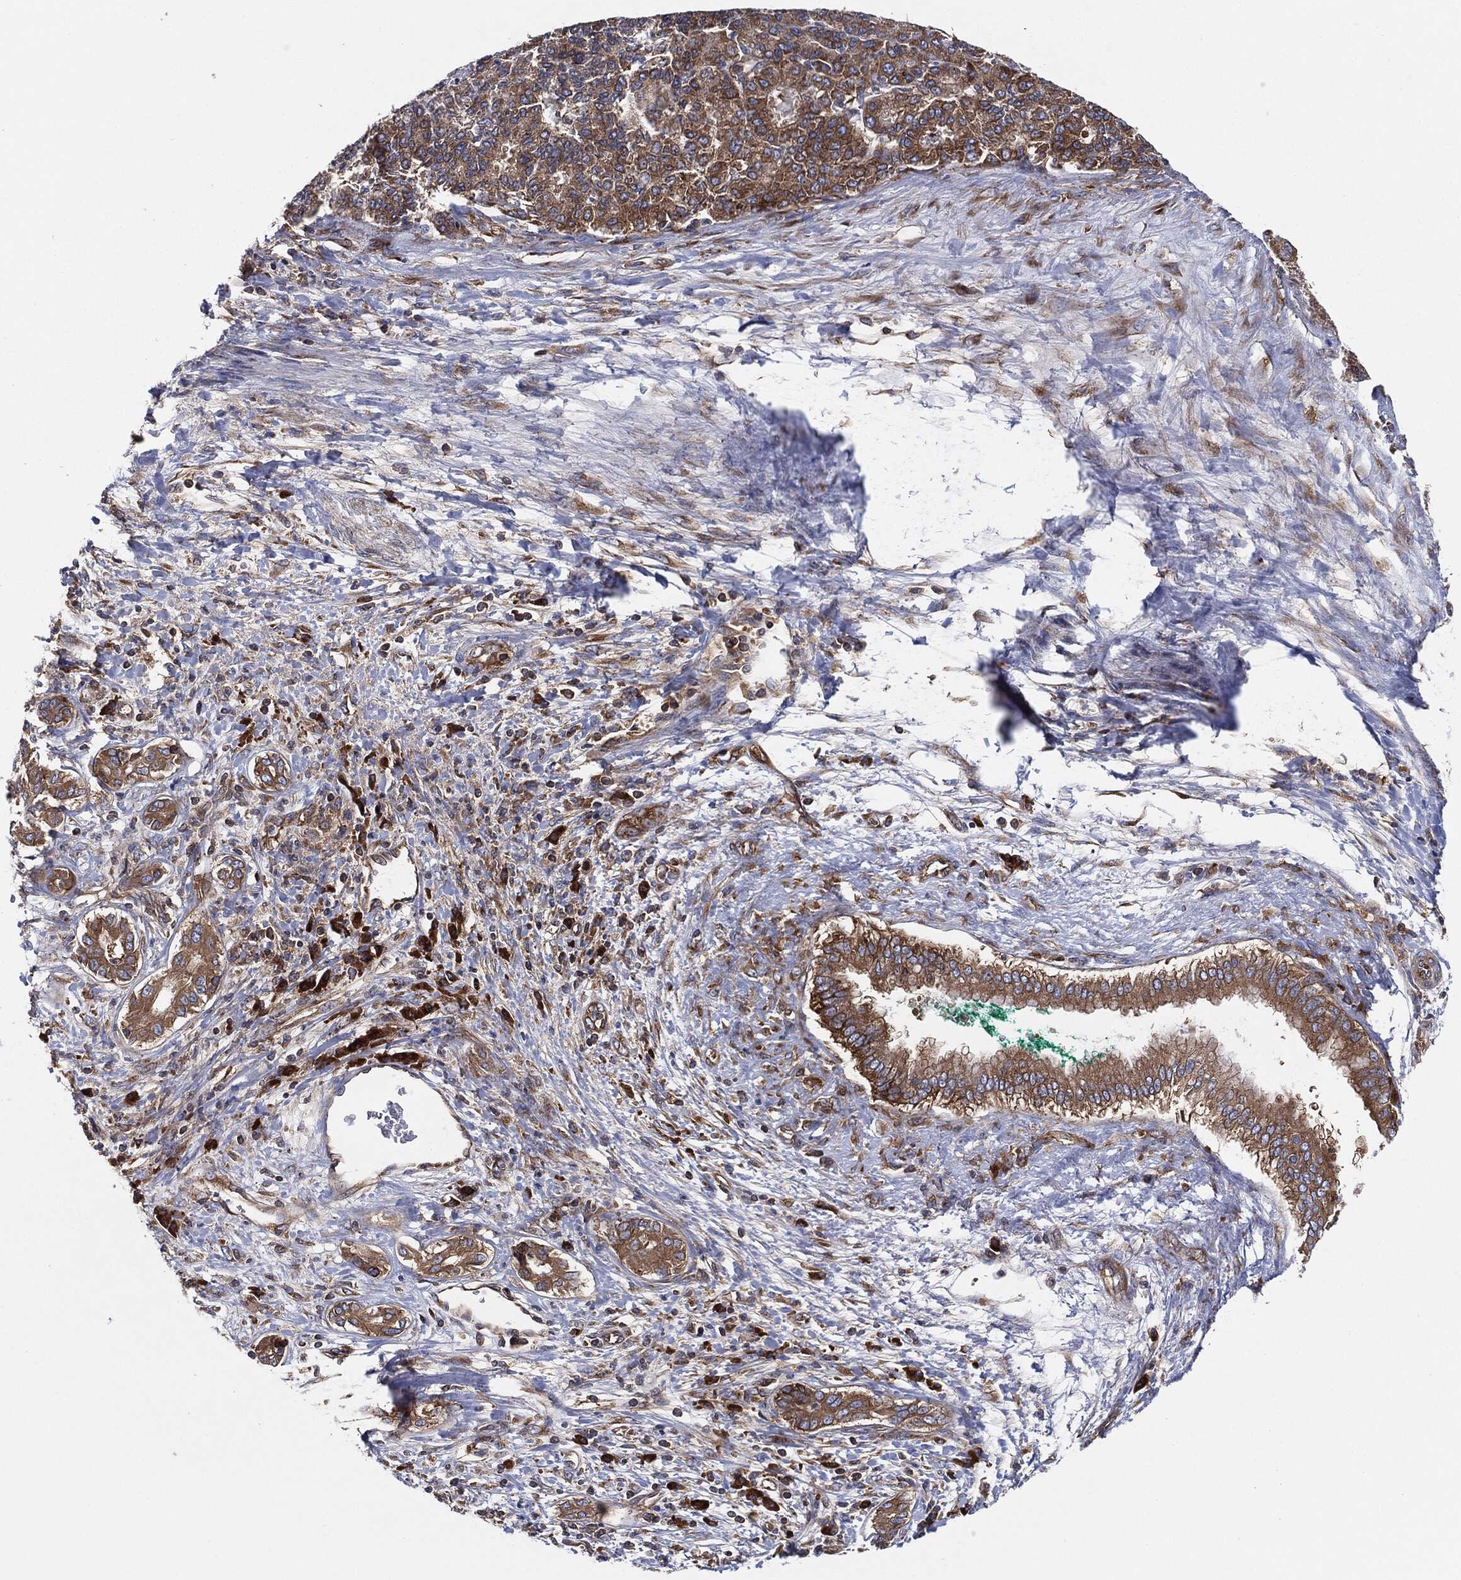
{"staining": {"intensity": "moderate", "quantity": ">75%", "location": "cytoplasmic/membranous"}, "tissue": "liver cancer", "cell_type": "Tumor cells", "image_type": "cancer", "snomed": [{"axis": "morphology", "description": "Carcinoma, Hepatocellular, NOS"}, {"axis": "topography", "description": "Liver"}], "caption": "Hepatocellular carcinoma (liver) stained for a protein (brown) exhibits moderate cytoplasmic/membranous positive positivity in about >75% of tumor cells.", "gene": "EIF2S2", "patient": {"sex": "male", "age": 65}}